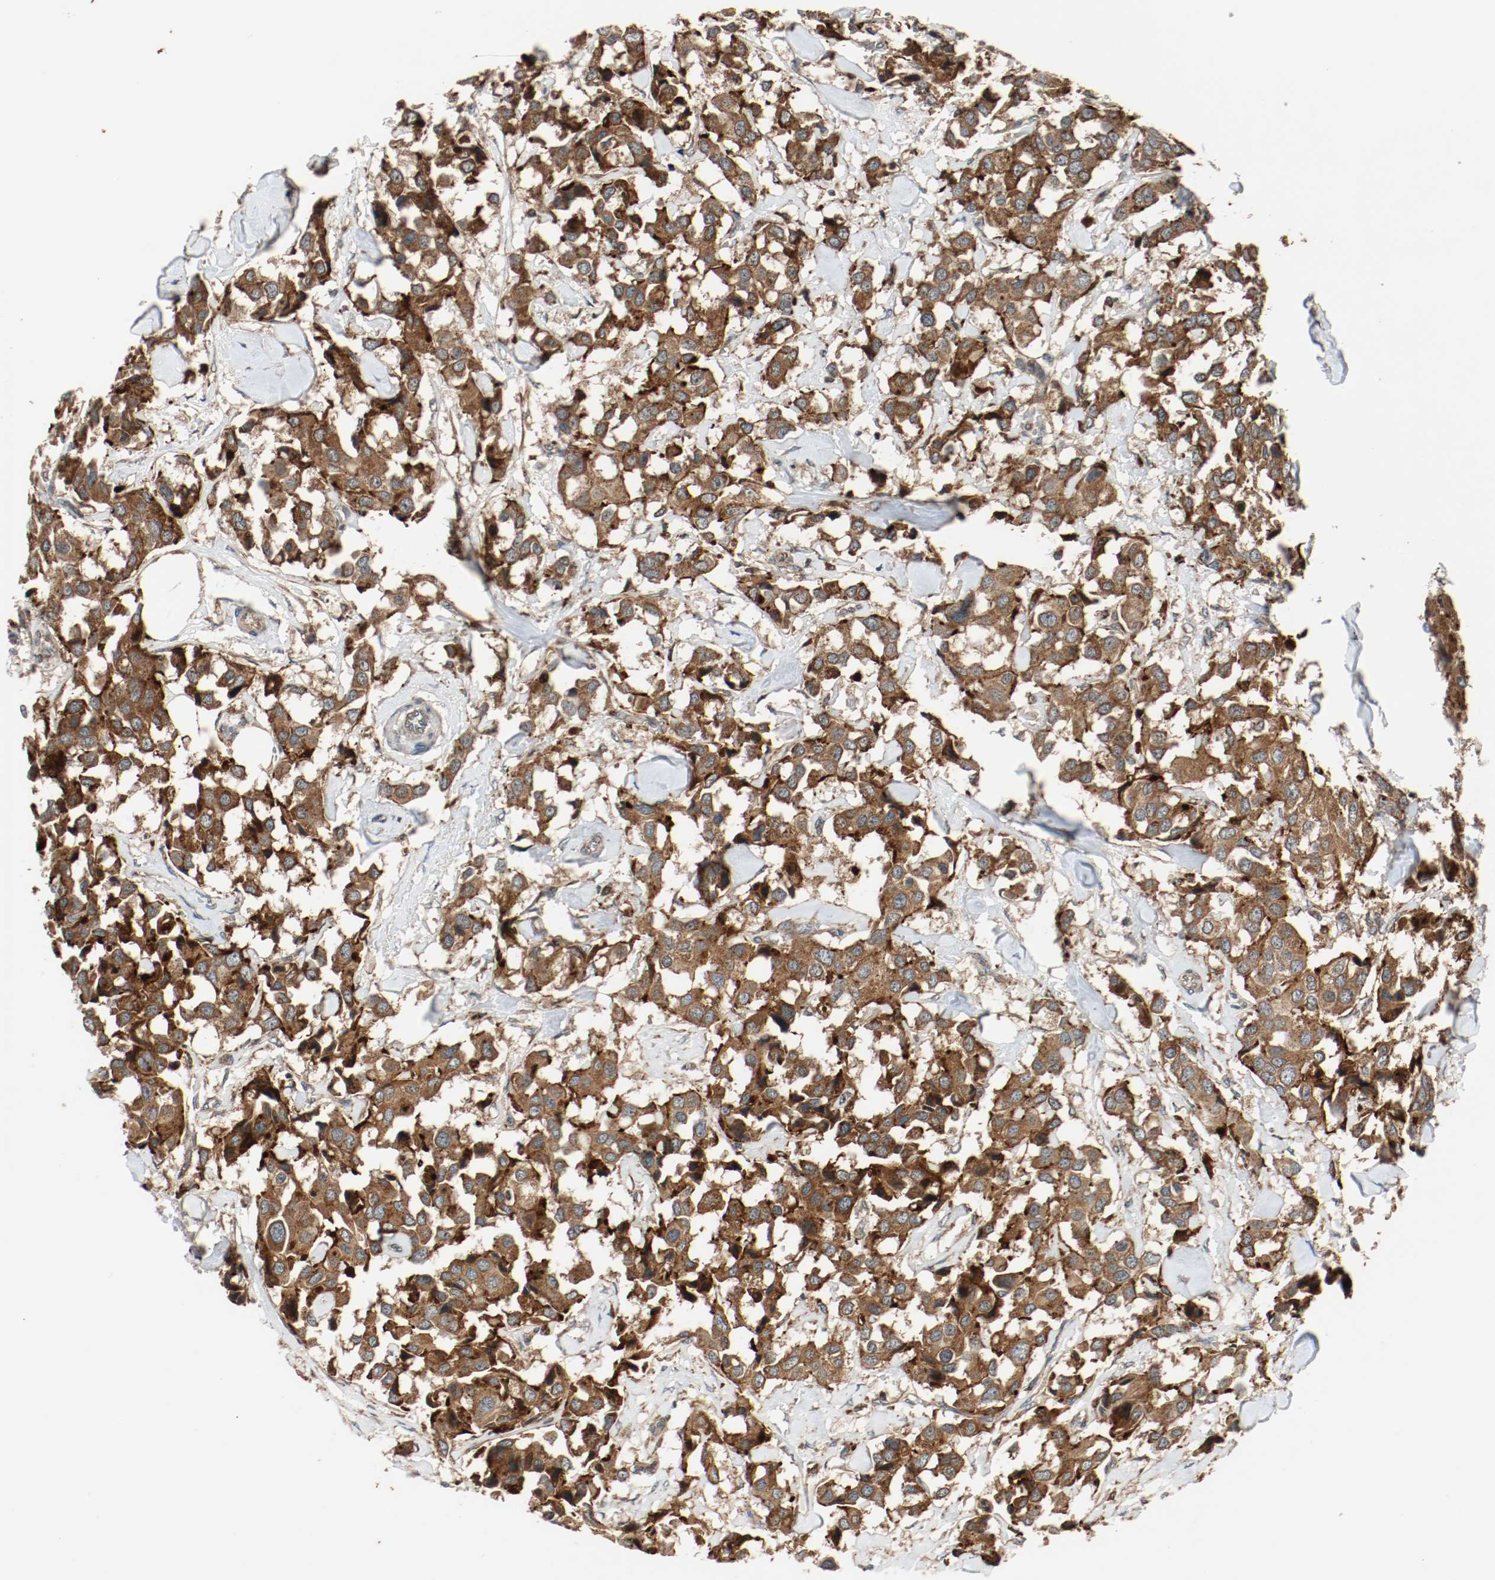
{"staining": {"intensity": "strong", "quantity": ">75%", "location": "cytoplasmic/membranous"}, "tissue": "breast cancer", "cell_type": "Tumor cells", "image_type": "cancer", "snomed": [{"axis": "morphology", "description": "Duct carcinoma"}, {"axis": "topography", "description": "Breast"}], "caption": "Brown immunohistochemical staining in human intraductal carcinoma (breast) demonstrates strong cytoplasmic/membranous positivity in approximately >75% of tumor cells.", "gene": "LAMP2", "patient": {"sex": "female", "age": 80}}